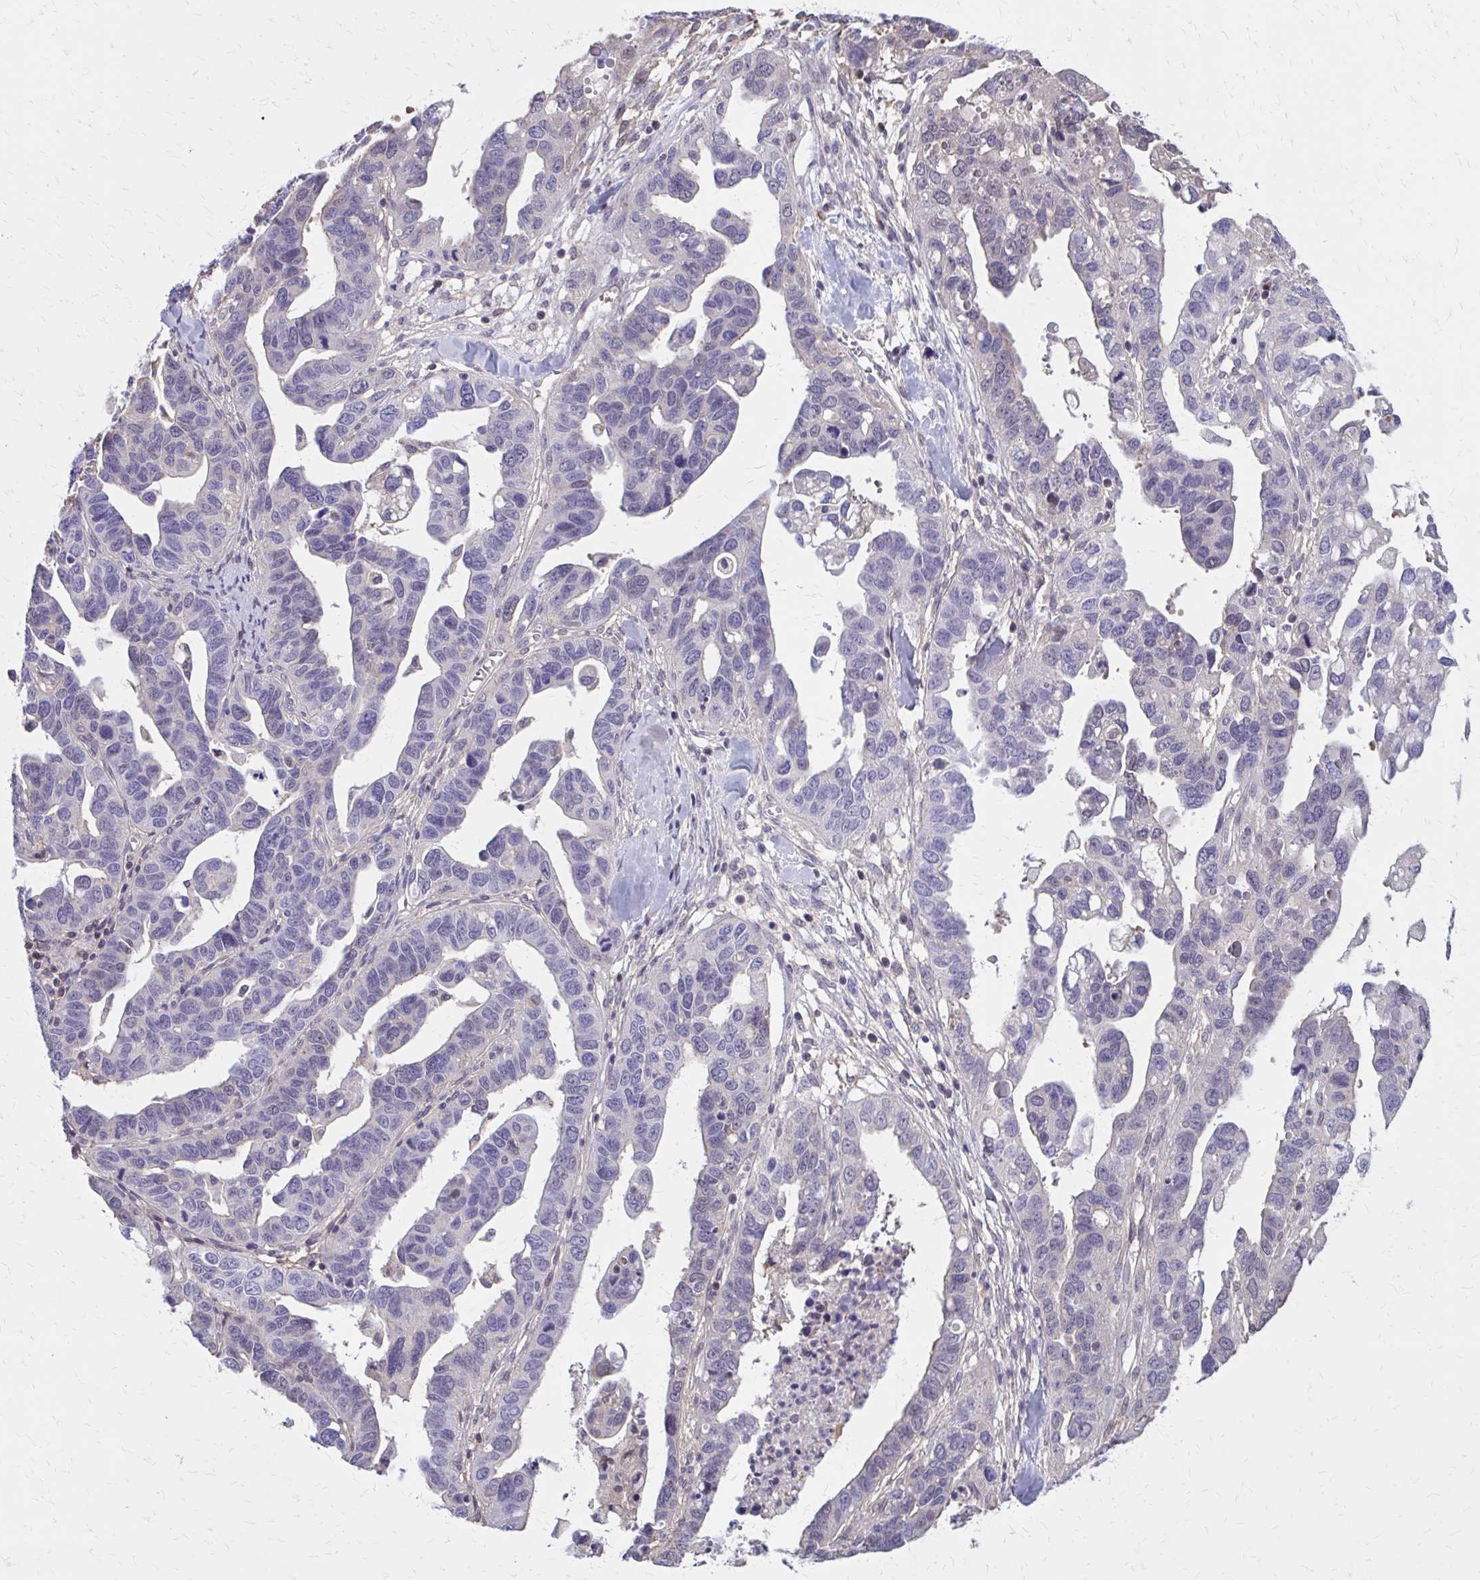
{"staining": {"intensity": "negative", "quantity": "none", "location": "none"}, "tissue": "ovarian cancer", "cell_type": "Tumor cells", "image_type": "cancer", "snomed": [{"axis": "morphology", "description": "Cystadenocarcinoma, serous, NOS"}, {"axis": "topography", "description": "Ovary"}], "caption": "A high-resolution image shows IHC staining of serous cystadenocarcinoma (ovarian), which displays no significant positivity in tumor cells.", "gene": "IFI44L", "patient": {"sex": "female", "age": 69}}